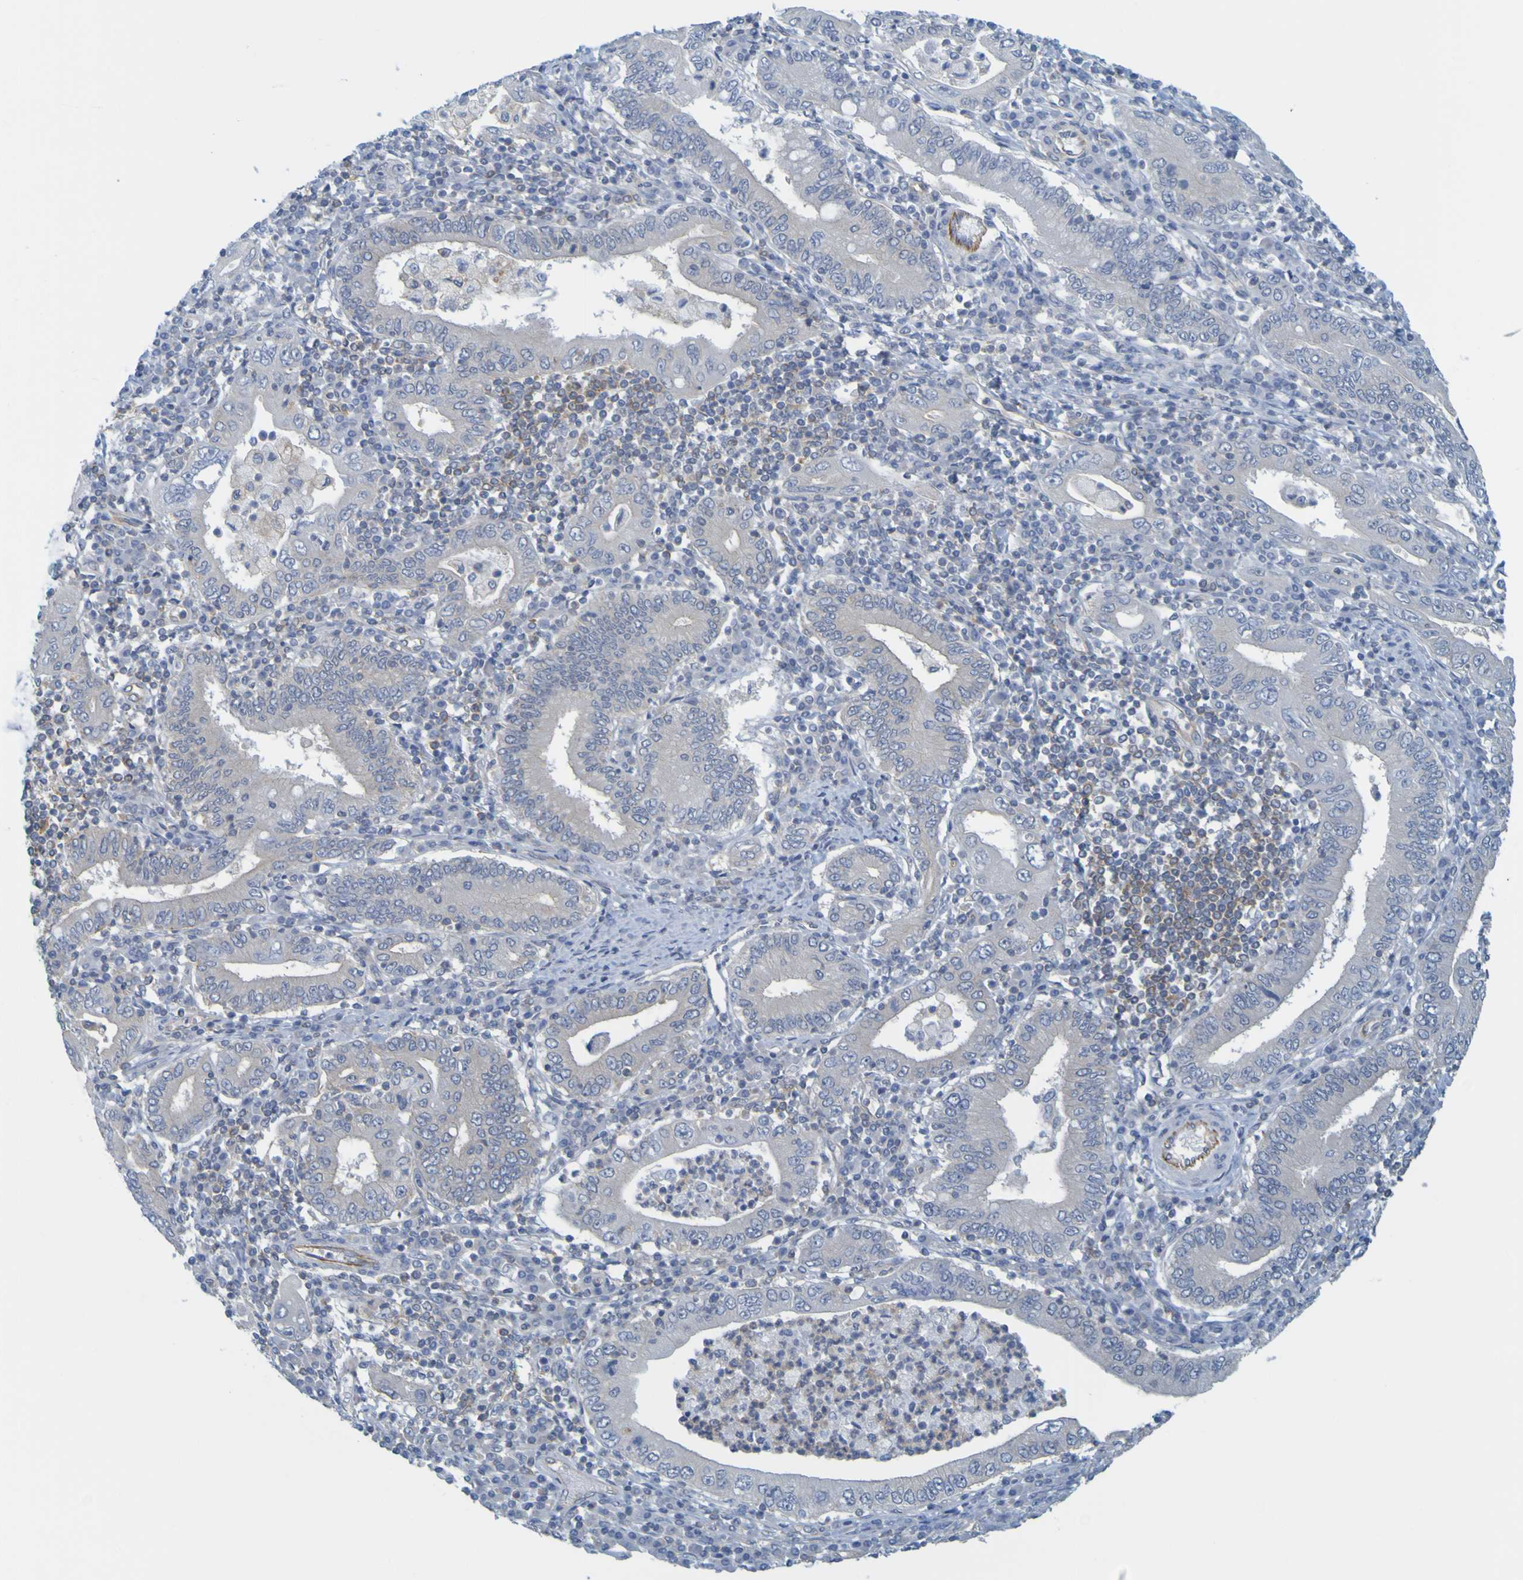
{"staining": {"intensity": "negative", "quantity": "none", "location": "none"}, "tissue": "stomach cancer", "cell_type": "Tumor cells", "image_type": "cancer", "snomed": [{"axis": "morphology", "description": "Normal tissue, NOS"}, {"axis": "morphology", "description": "Adenocarcinoma, NOS"}, {"axis": "topography", "description": "Esophagus"}, {"axis": "topography", "description": "Stomach, upper"}, {"axis": "topography", "description": "Peripheral nerve tissue"}], "caption": "There is no significant expression in tumor cells of stomach adenocarcinoma. (Immunohistochemistry (ihc), brightfield microscopy, high magnification).", "gene": "APPL1", "patient": {"sex": "male", "age": 62}}